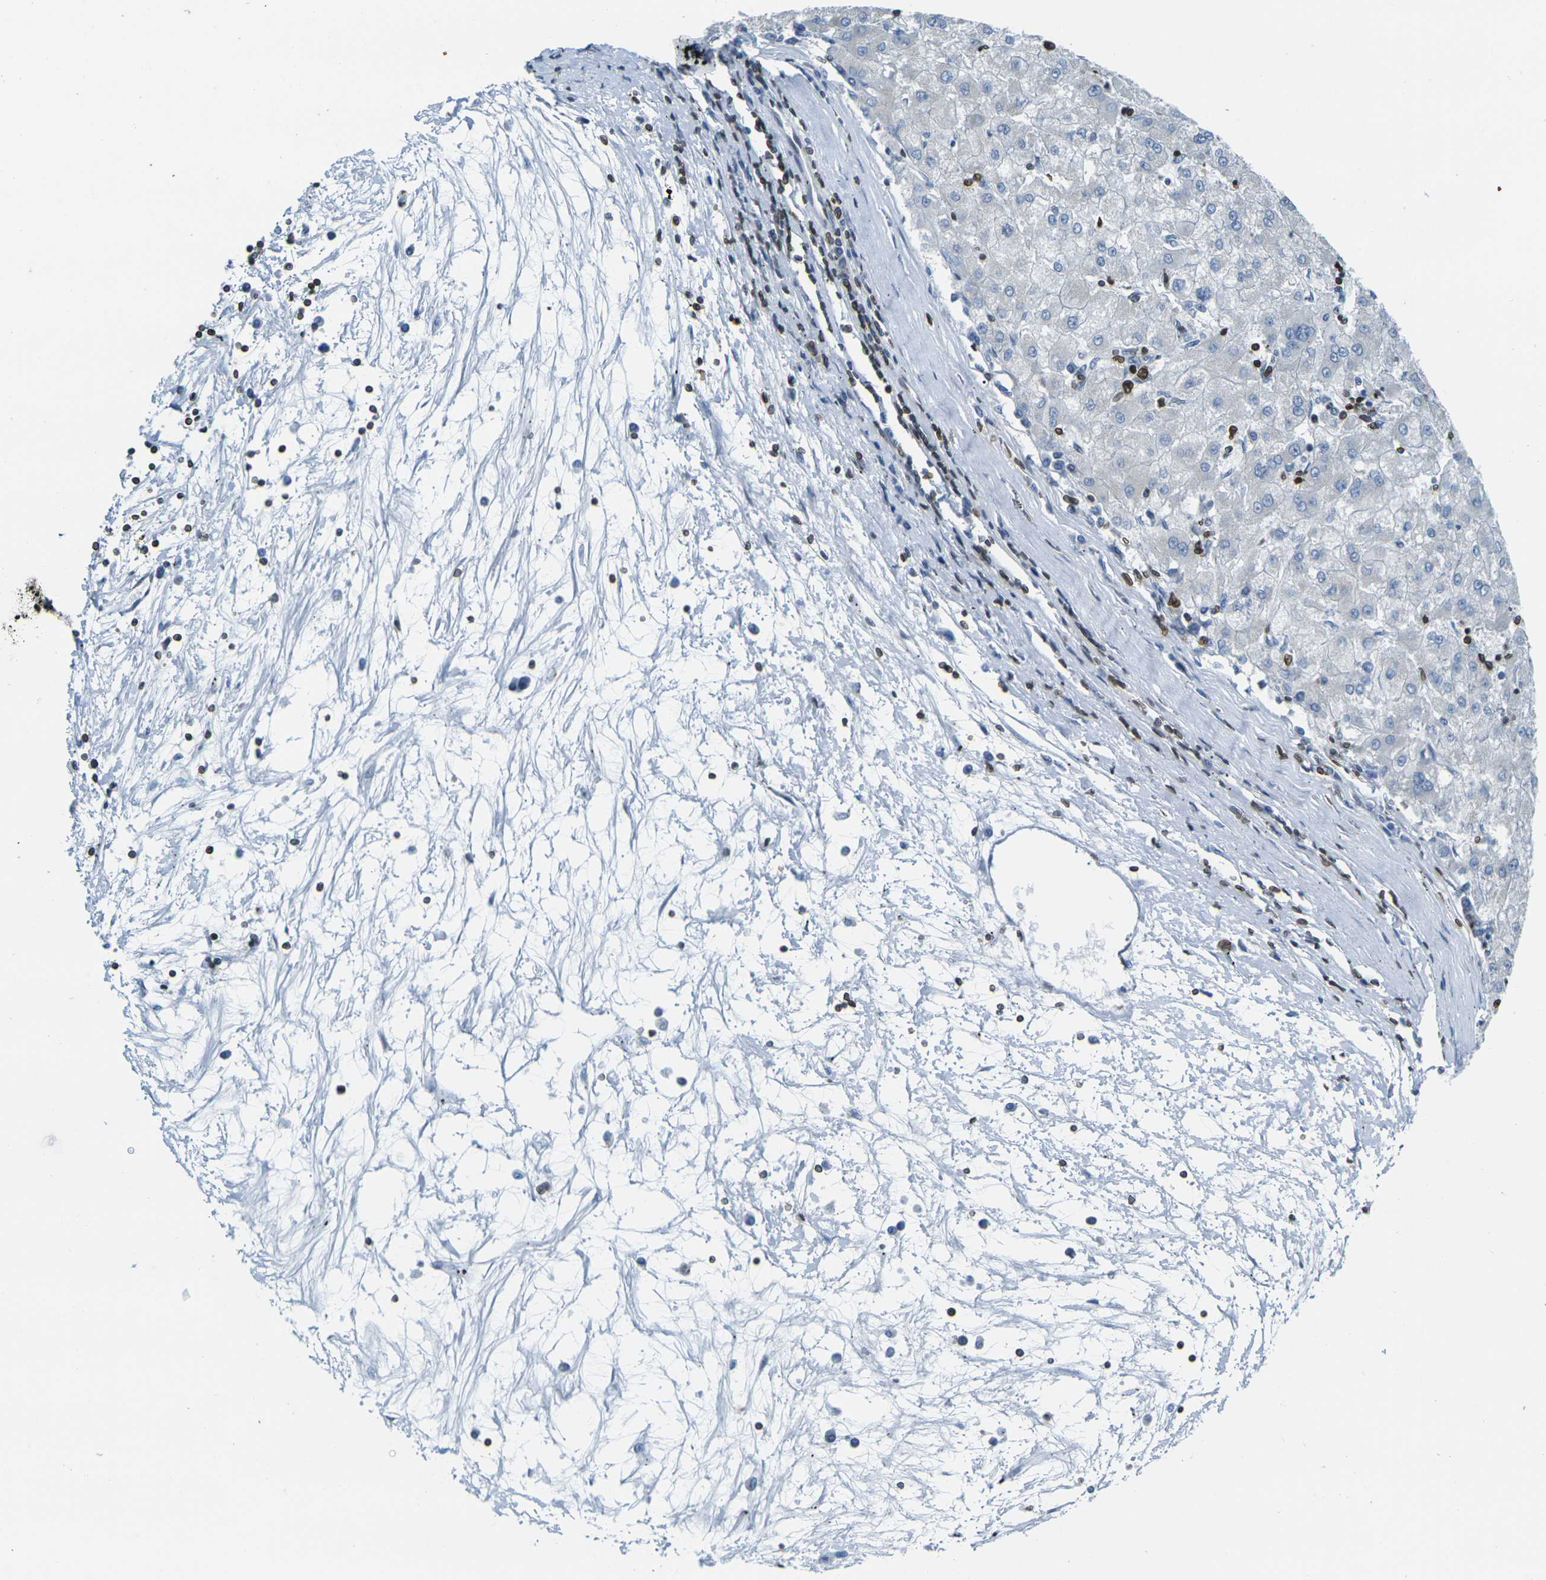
{"staining": {"intensity": "negative", "quantity": "none", "location": "none"}, "tissue": "liver cancer", "cell_type": "Tumor cells", "image_type": "cancer", "snomed": [{"axis": "morphology", "description": "Carcinoma, Hepatocellular, NOS"}, {"axis": "topography", "description": "Liver"}], "caption": "A histopathology image of human liver hepatocellular carcinoma is negative for staining in tumor cells.", "gene": "BRDT", "patient": {"sex": "male", "age": 72}}